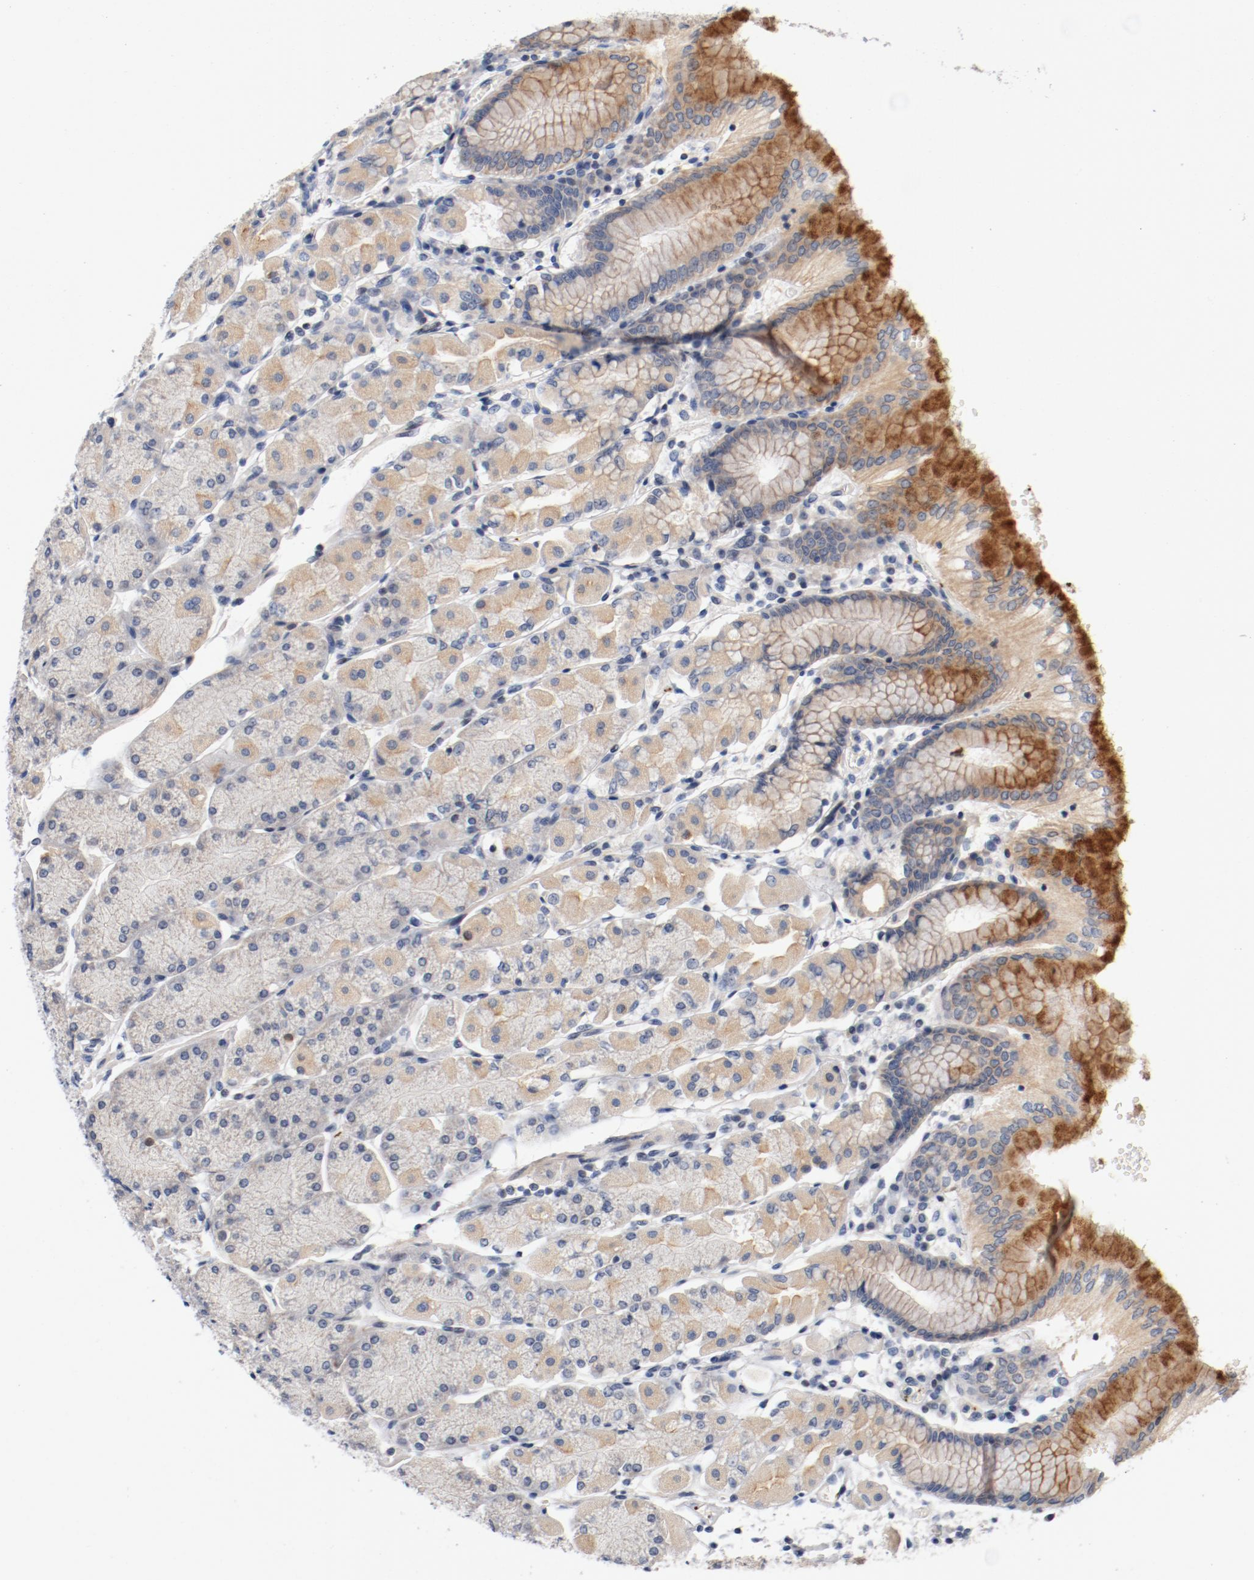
{"staining": {"intensity": "moderate", "quantity": "<25%", "location": "cytoplasmic/membranous"}, "tissue": "stomach", "cell_type": "Glandular cells", "image_type": "normal", "snomed": [{"axis": "morphology", "description": "Normal tissue, NOS"}, {"axis": "topography", "description": "Stomach, upper"}, {"axis": "topography", "description": "Stomach"}], "caption": "Human stomach stained for a protein (brown) reveals moderate cytoplasmic/membranous positive expression in about <25% of glandular cells.", "gene": "PIM1", "patient": {"sex": "male", "age": 76}}